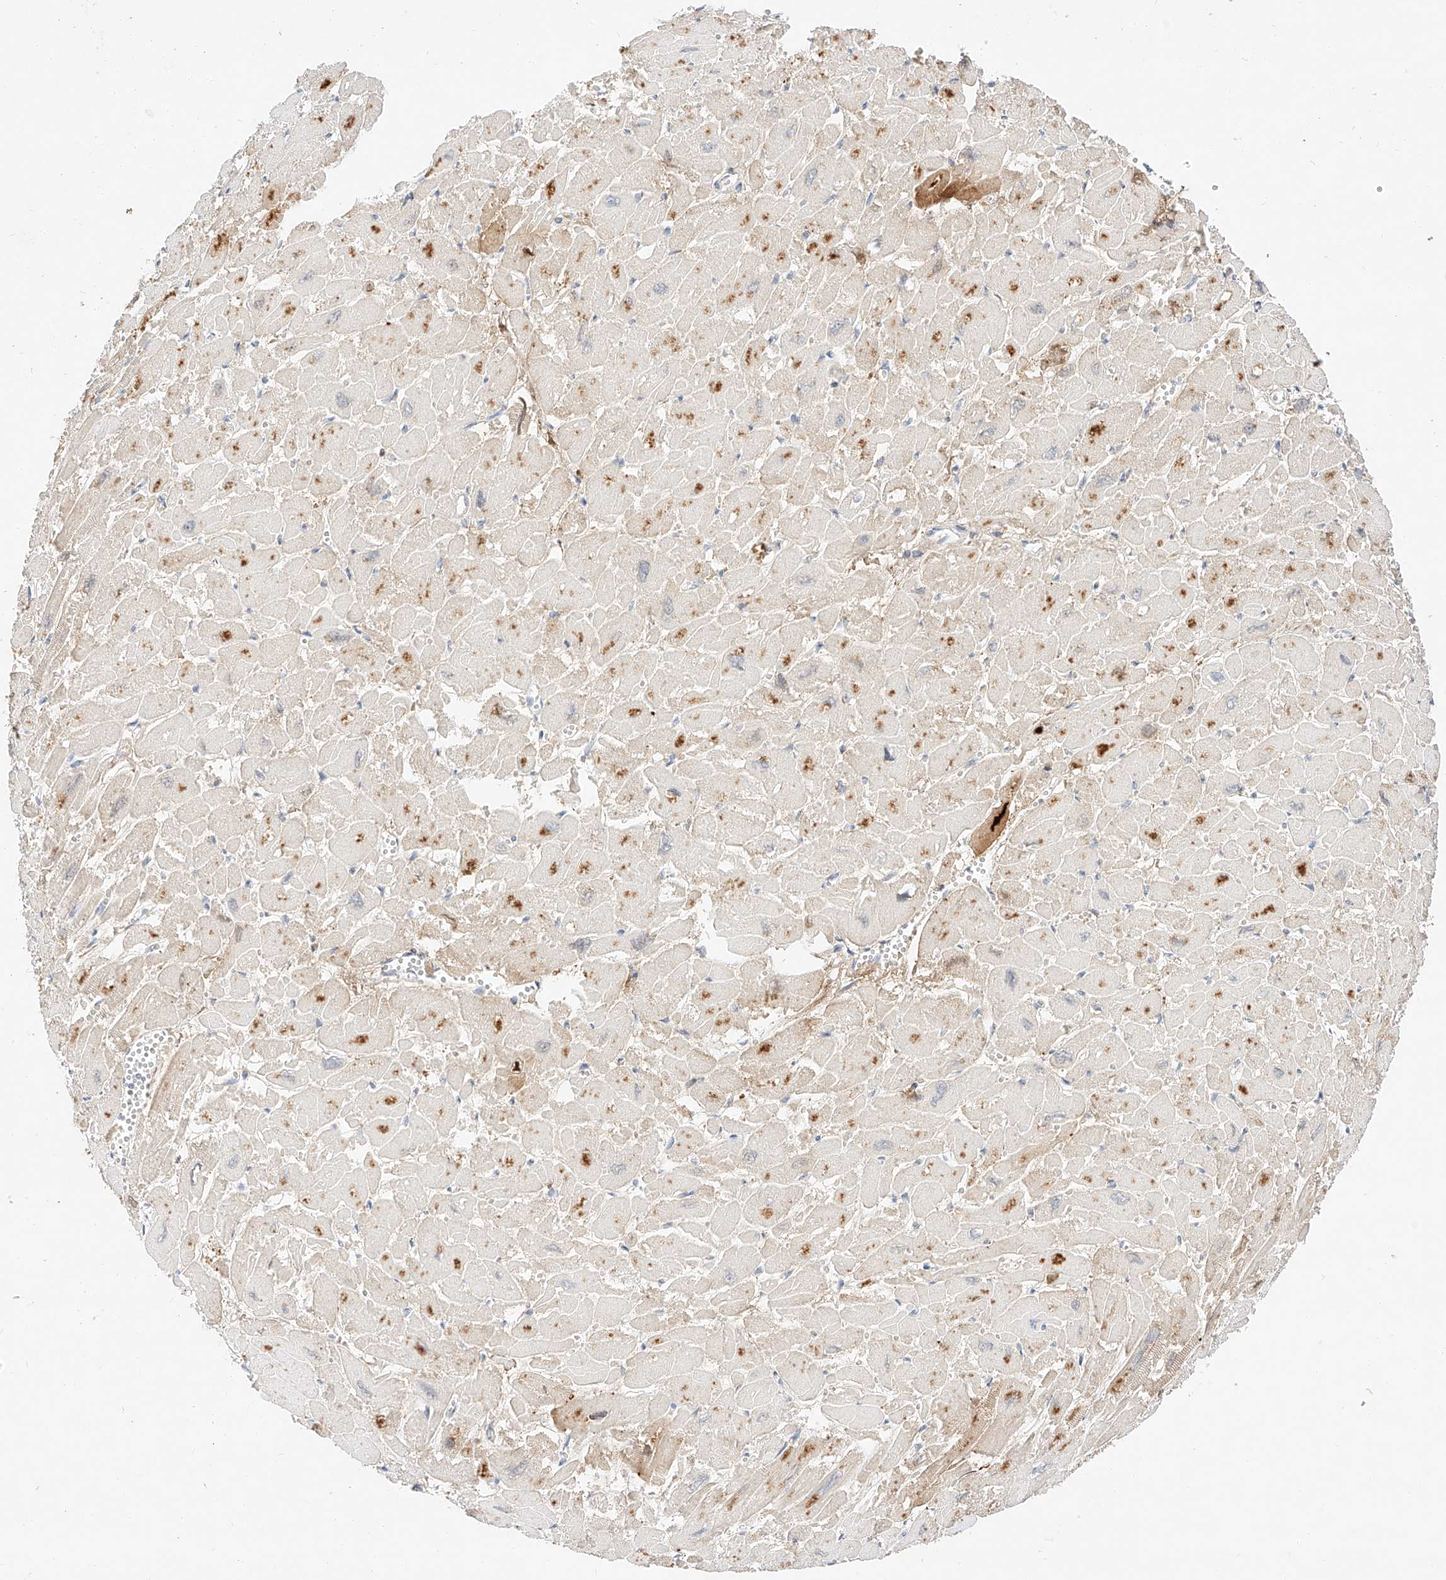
{"staining": {"intensity": "strong", "quantity": "25%-75%", "location": "cytoplasmic/membranous"}, "tissue": "heart muscle", "cell_type": "Cardiomyocytes", "image_type": "normal", "snomed": [{"axis": "morphology", "description": "Normal tissue, NOS"}, {"axis": "topography", "description": "Heart"}], "caption": "Immunohistochemistry (IHC) of normal human heart muscle exhibits high levels of strong cytoplasmic/membranous expression in about 25%-75% of cardiomyocytes. (IHC, brightfield microscopy, high magnification).", "gene": "OSGEPL1", "patient": {"sex": "male", "age": 54}}